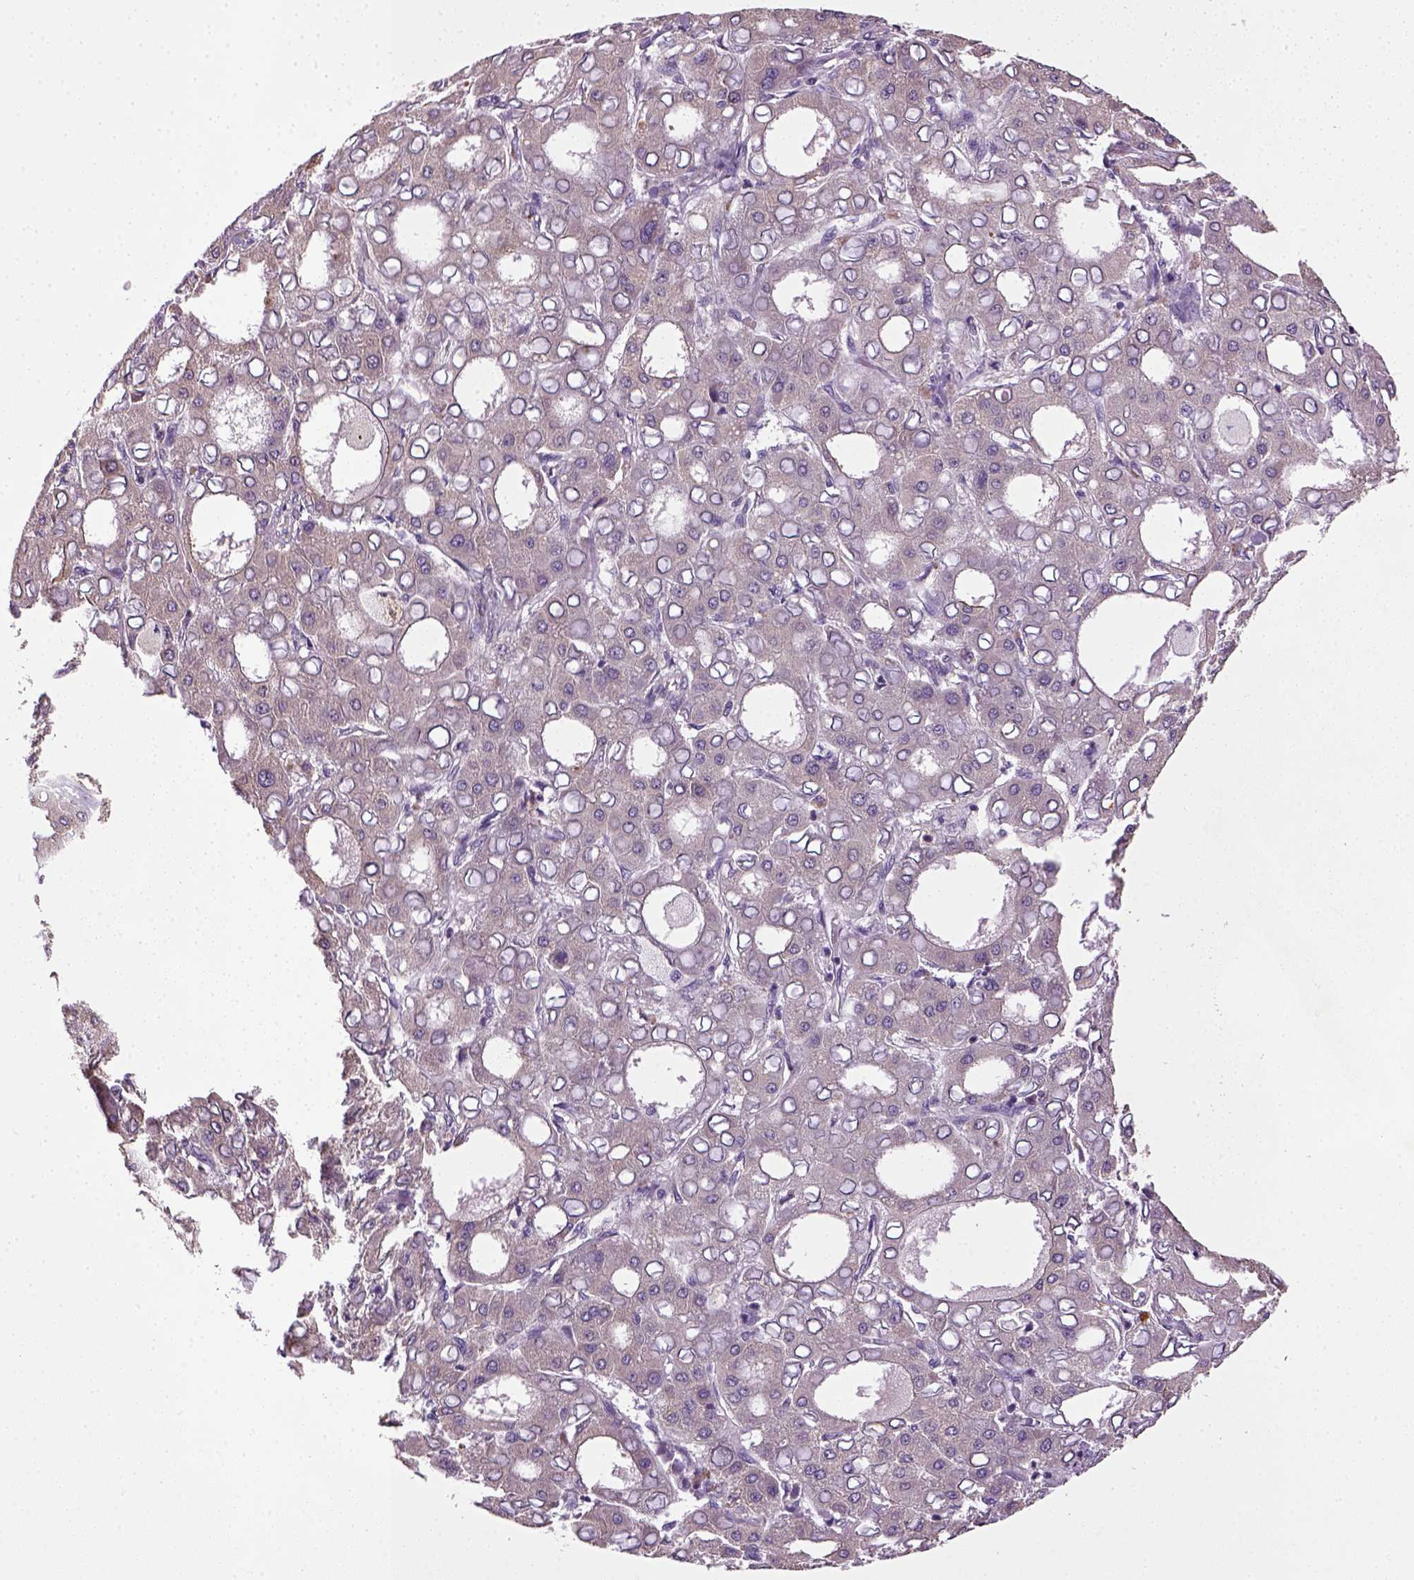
{"staining": {"intensity": "negative", "quantity": "none", "location": "none"}, "tissue": "liver cancer", "cell_type": "Tumor cells", "image_type": "cancer", "snomed": [{"axis": "morphology", "description": "Carcinoma, Hepatocellular, NOS"}, {"axis": "topography", "description": "Liver"}], "caption": "Liver hepatocellular carcinoma was stained to show a protein in brown. There is no significant expression in tumor cells.", "gene": "TPRG1", "patient": {"sex": "male", "age": 65}}